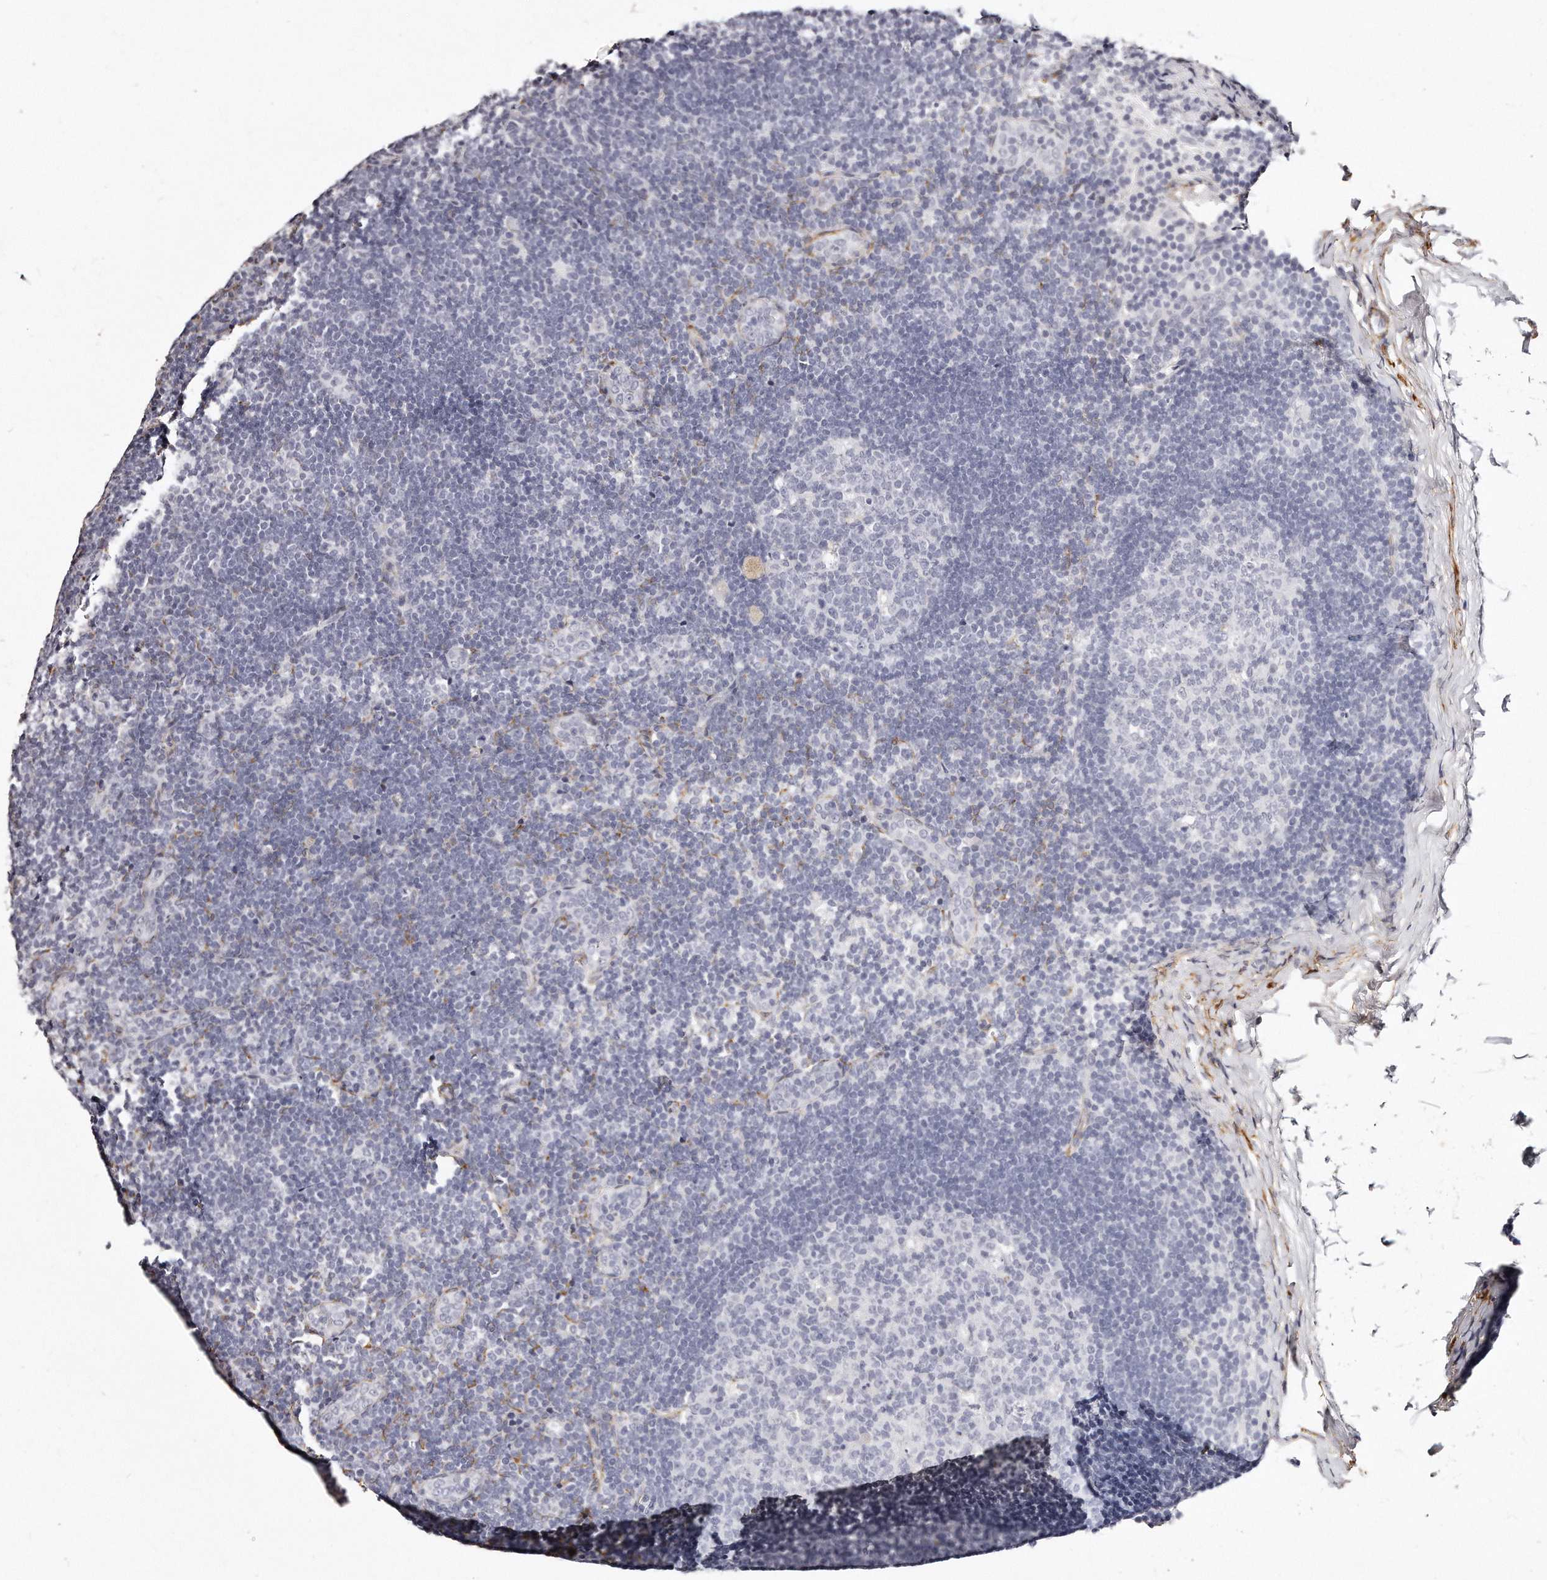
{"staining": {"intensity": "negative", "quantity": "none", "location": "none"}, "tissue": "lymph node", "cell_type": "Germinal center cells", "image_type": "normal", "snomed": [{"axis": "morphology", "description": "Normal tissue, NOS"}, {"axis": "topography", "description": "Lymph node"}], "caption": "Immunohistochemistry micrograph of benign lymph node: lymph node stained with DAB reveals no significant protein staining in germinal center cells.", "gene": "LMOD1", "patient": {"sex": "female", "age": 22}}